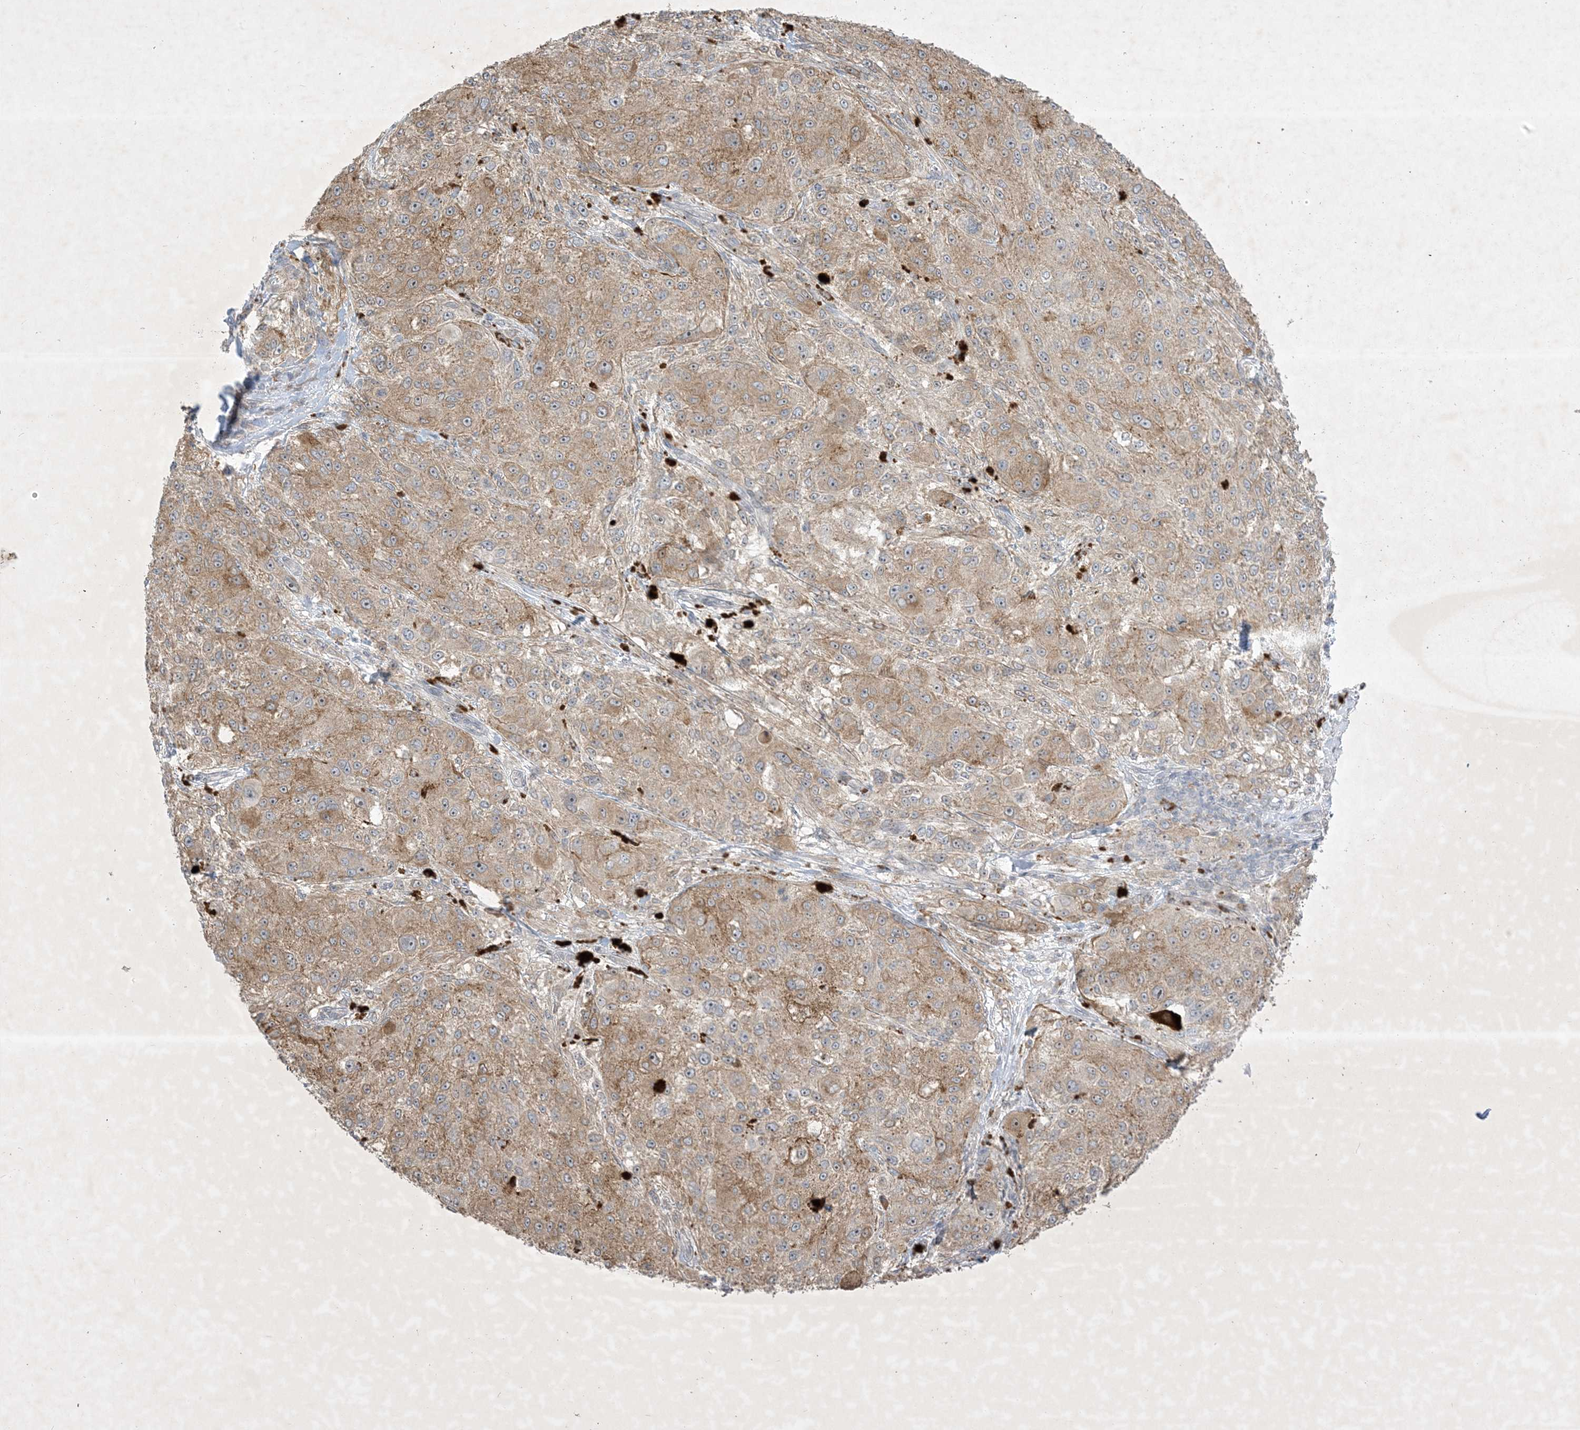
{"staining": {"intensity": "moderate", "quantity": ">75%", "location": "cytoplasmic/membranous"}, "tissue": "melanoma", "cell_type": "Tumor cells", "image_type": "cancer", "snomed": [{"axis": "morphology", "description": "Necrosis, NOS"}, {"axis": "morphology", "description": "Malignant melanoma, NOS"}, {"axis": "topography", "description": "Skin"}], "caption": "Human malignant melanoma stained with a protein marker shows moderate staining in tumor cells.", "gene": "SOGA3", "patient": {"sex": "female", "age": 87}}